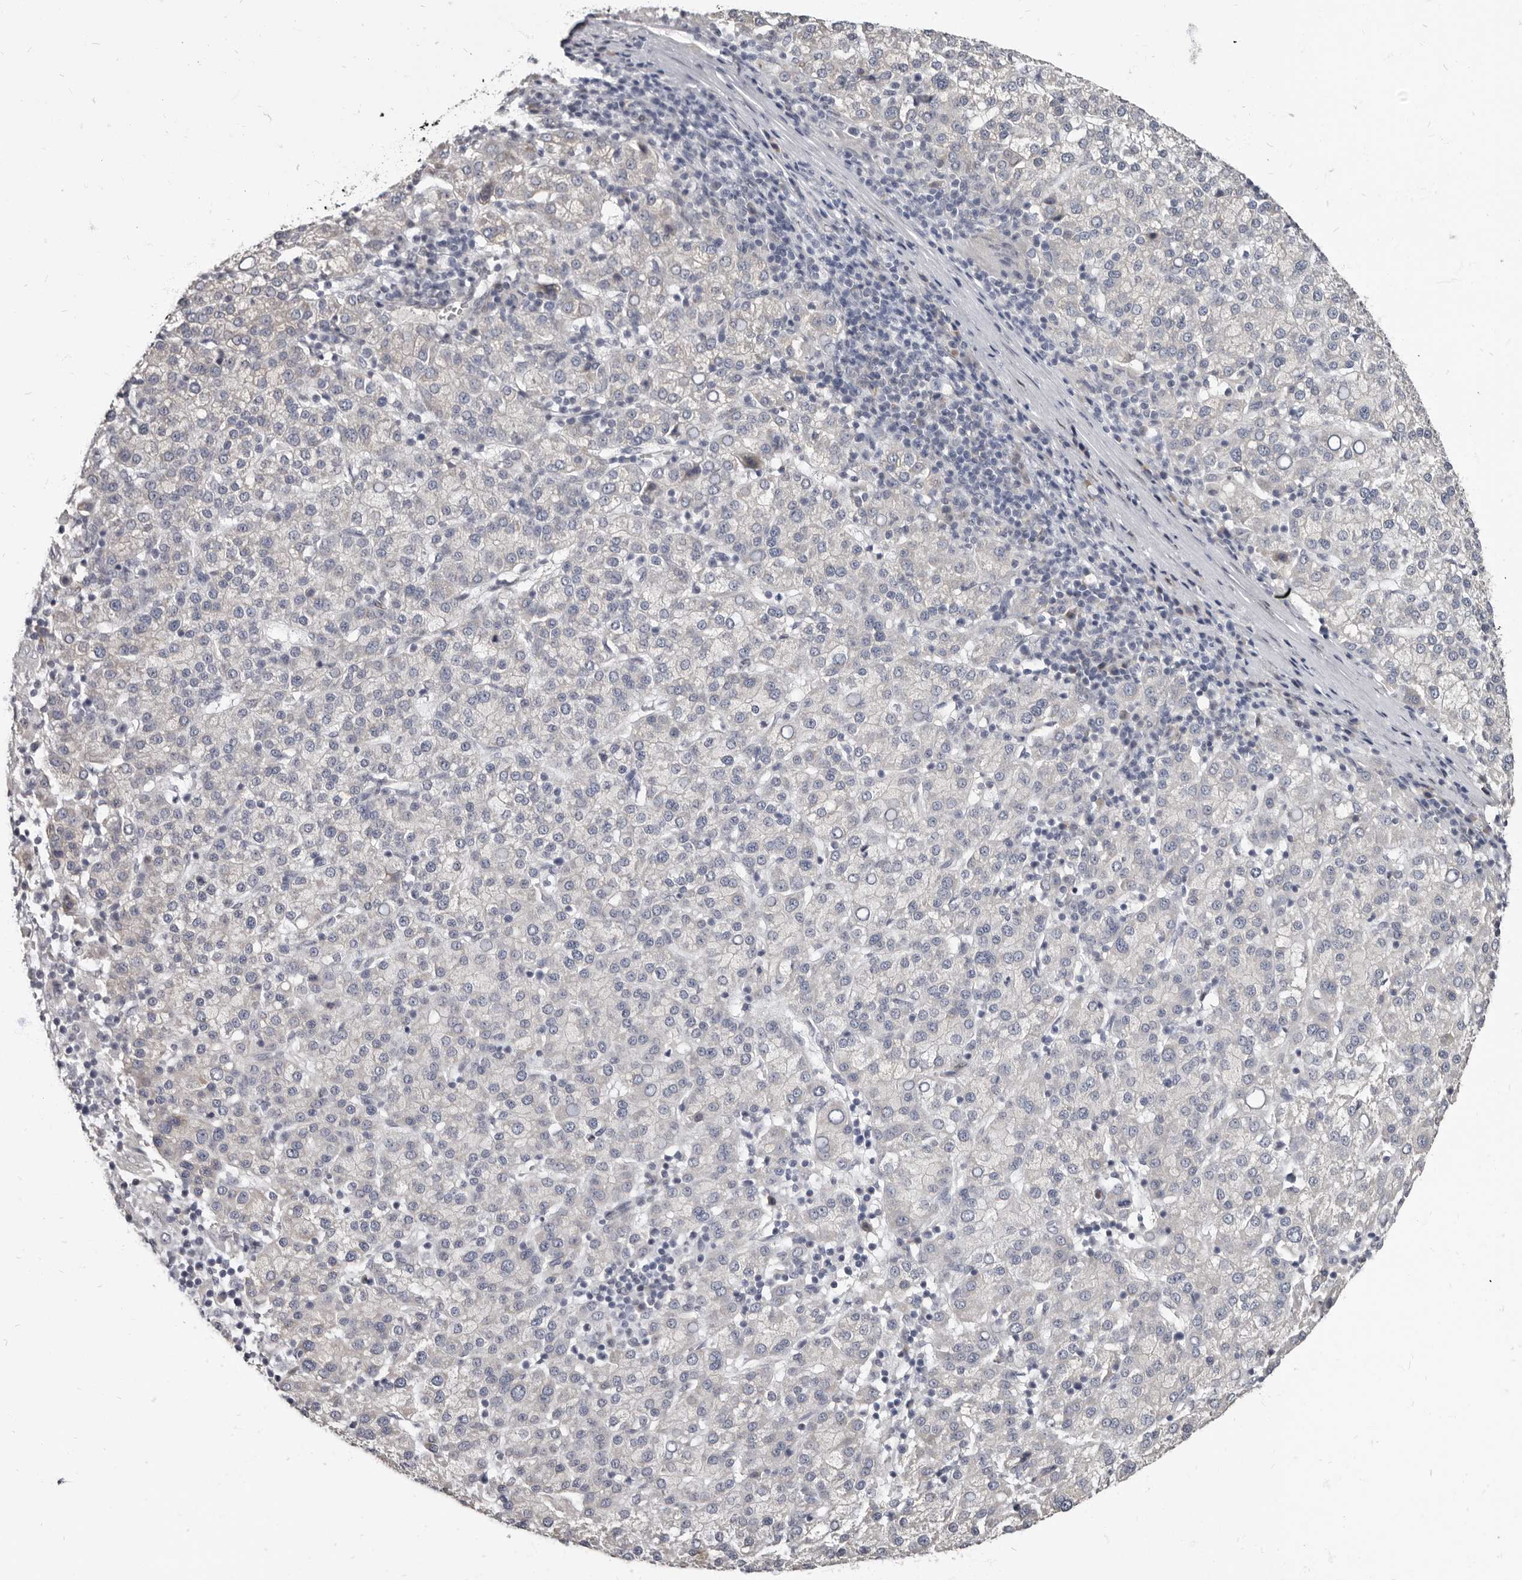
{"staining": {"intensity": "negative", "quantity": "none", "location": "none"}, "tissue": "liver cancer", "cell_type": "Tumor cells", "image_type": "cancer", "snomed": [{"axis": "morphology", "description": "Carcinoma, Hepatocellular, NOS"}, {"axis": "topography", "description": "Liver"}], "caption": "Immunohistochemistry photomicrograph of human liver hepatocellular carcinoma stained for a protein (brown), which displays no expression in tumor cells.", "gene": "MRGPRF", "patient": {"sex": "female", "age": 58}}